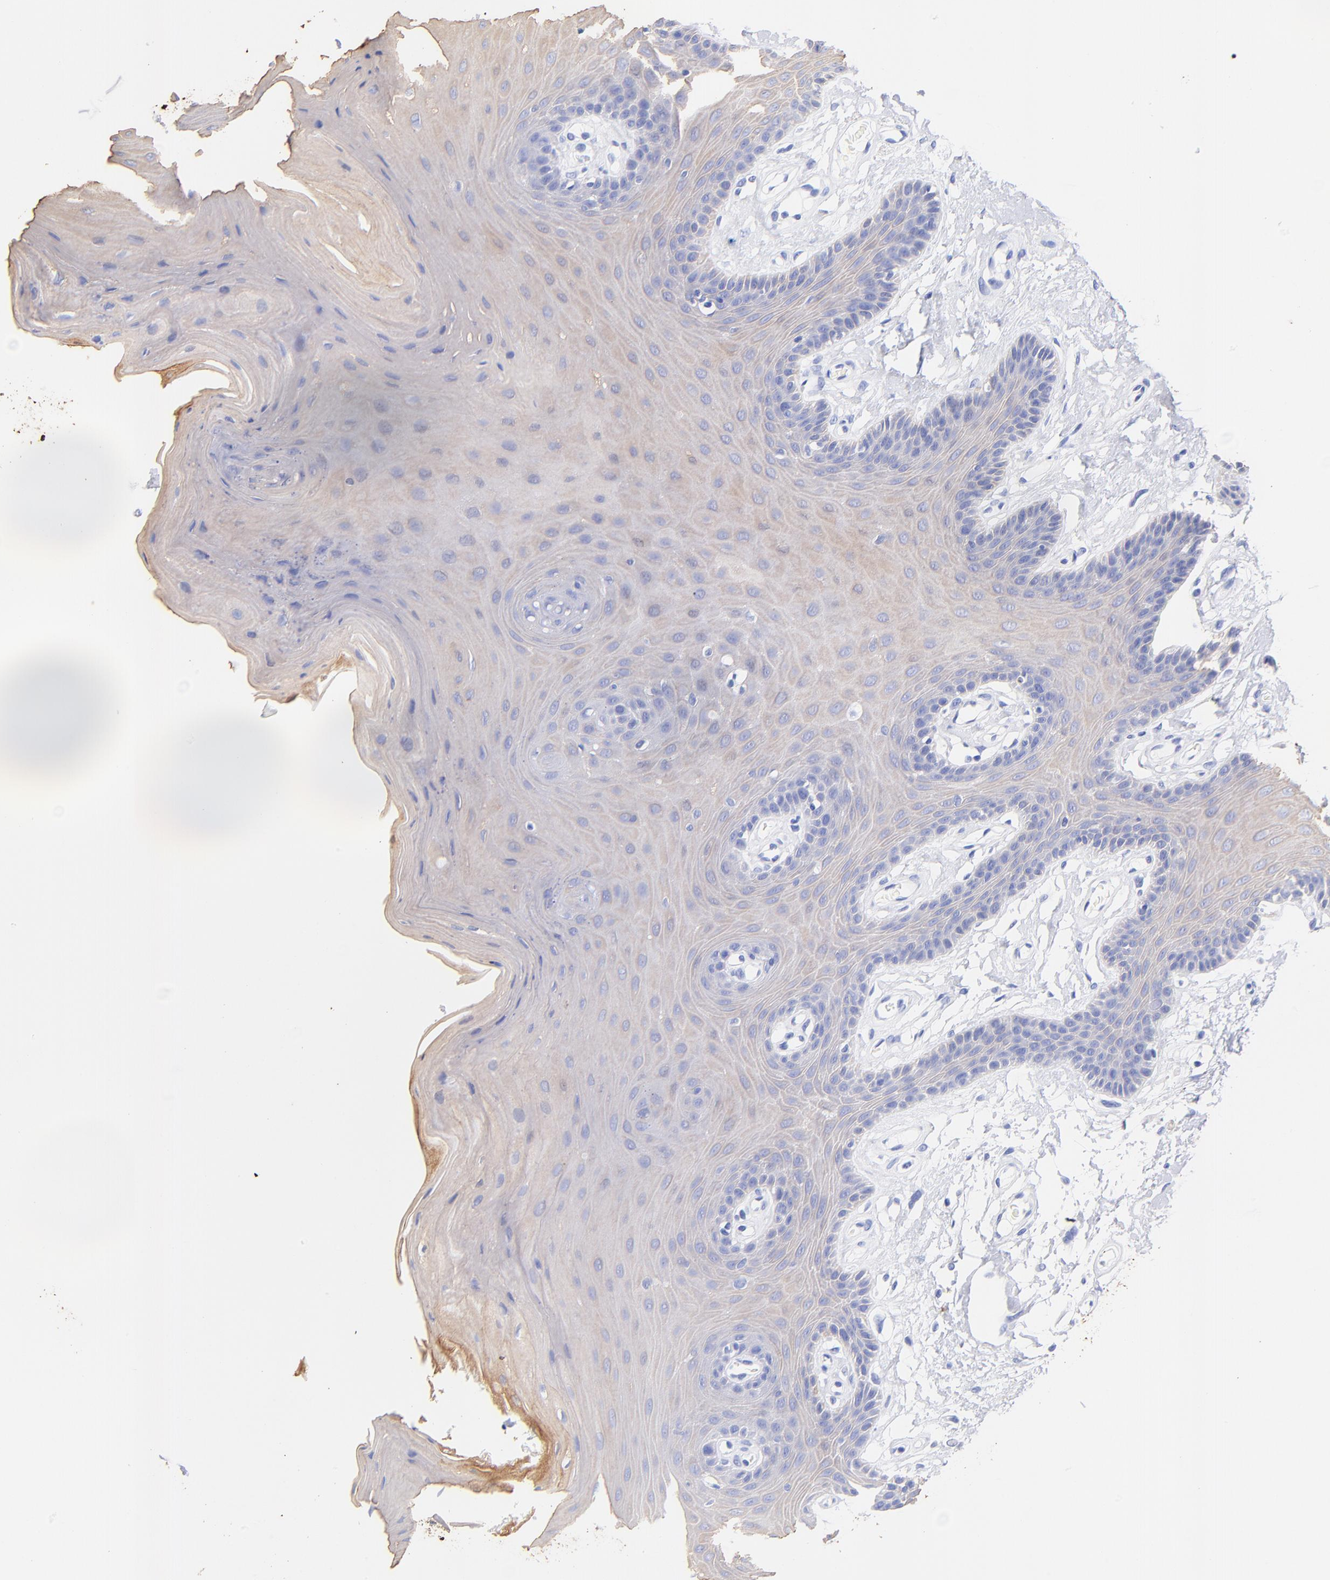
{"staining": {"intensity": "strong", "quantity": "<25%", "location": "cytoplasmic/membranous"}, "tissue": "oral mucosa", "cell_type": "Squamous epithelial cells", "image_type": "normal", "snomed": [{"axis": "morphology", "description": "Normal tissue, NOS"}, {"axis": "morphology", "description": "Squamous cell carcinoma, NOS"}, {"axis": "topography", "description": "Skeletal muscle"}, {"axis": "topography", "description": "Oral tissue"}, {"axis": "topography", "description": "Head-Neck"}], "caption": "High-magnification brightfield microscopy of benign oral mucosa stained with DAB (brown) and counterstained with hematoxylin (blue). squamous epithelial cells exhibit strong cytoplasmic/membranous expression is appreciated in approximately<25% of cells. (DAB IHC with brightfield microscopy, high magnification).", "gene": "KRT19", "patient": {"sex": "male", "age": 71}}